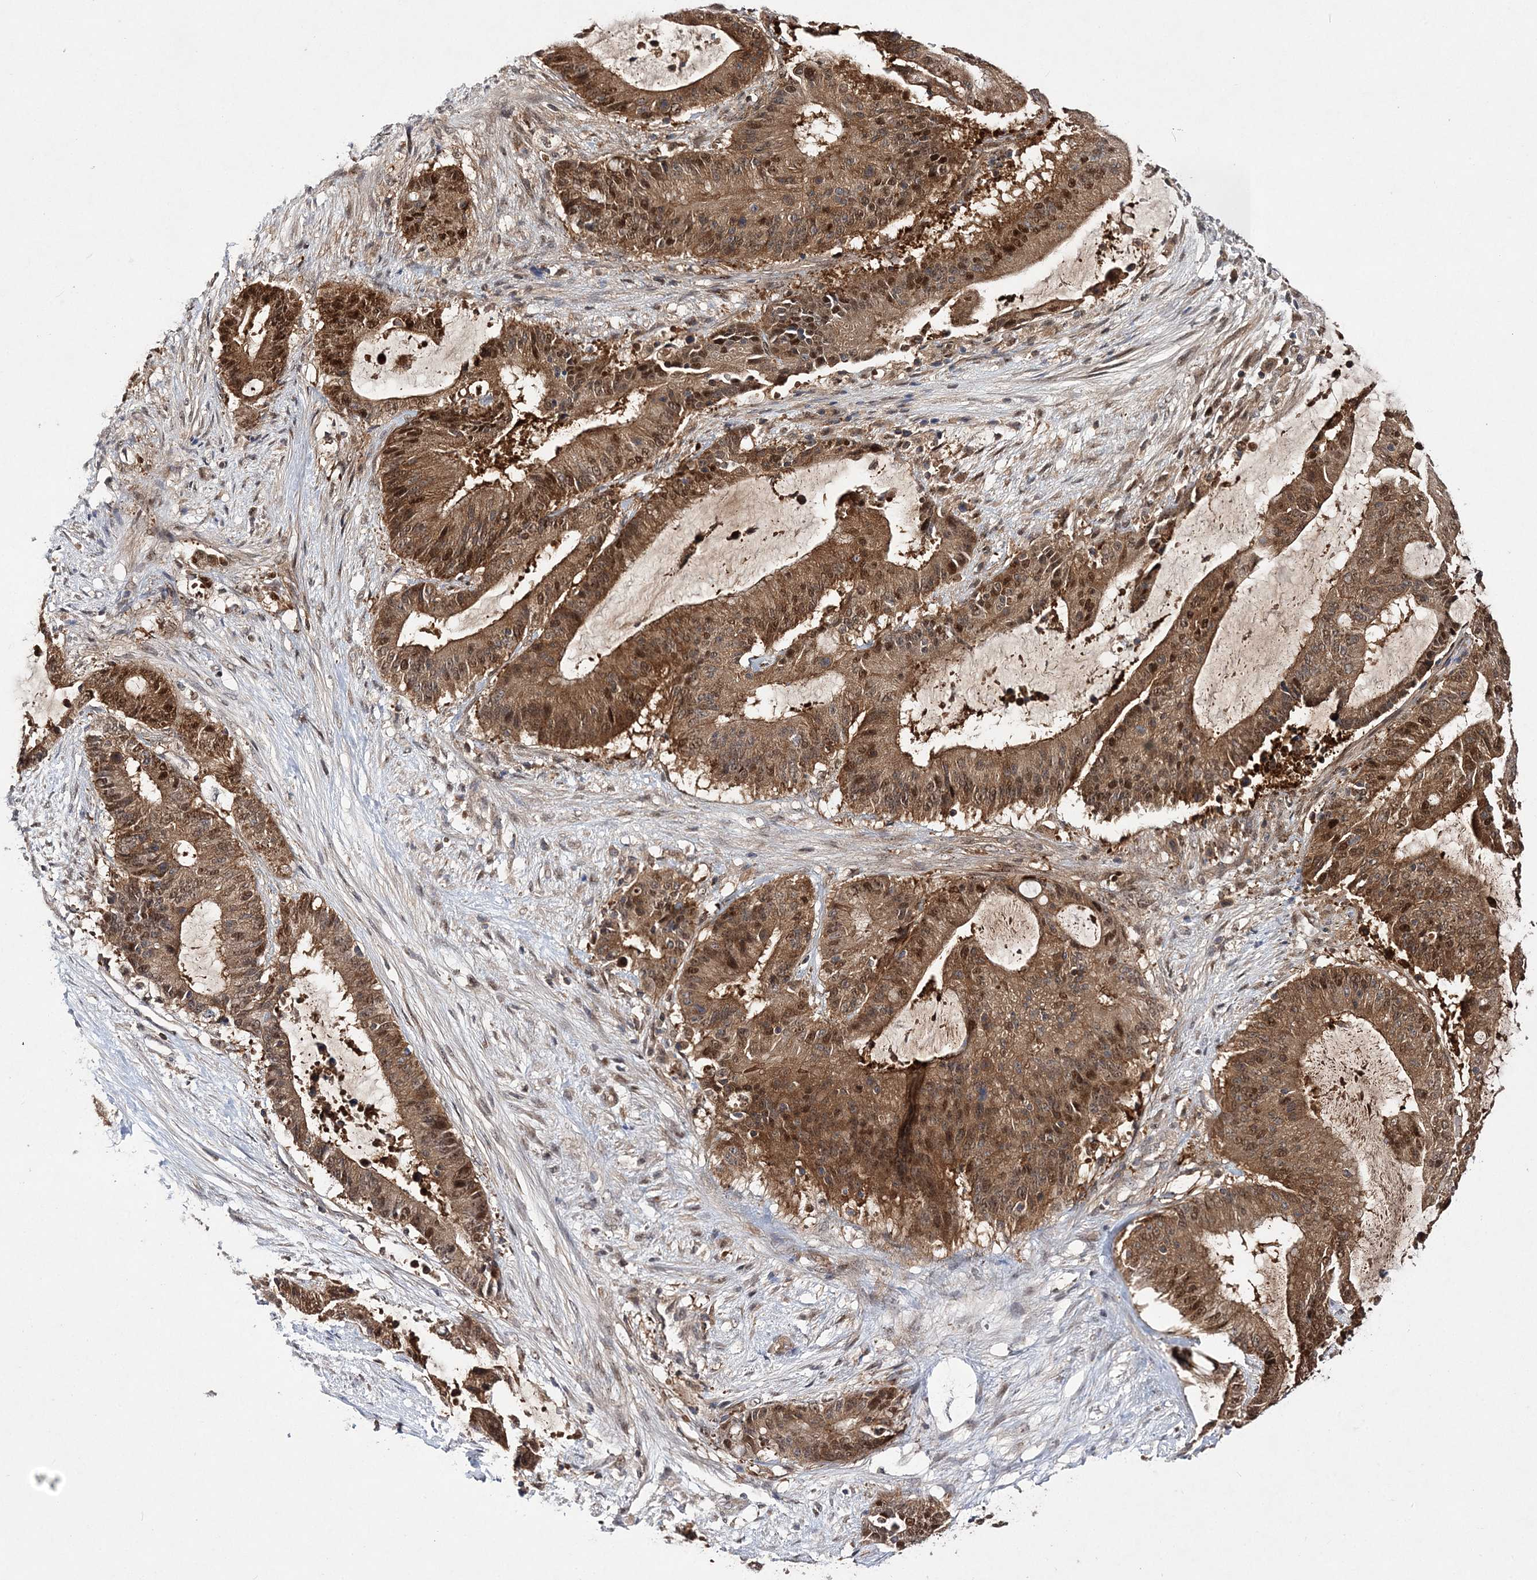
{"staining": {"intensity": "moderate", "quantity": ">75%", "location": "cytoplasmic/membranous,nuclear"}, "tissue": "liver cancer", "cell_type": "Tumor cells", "image_type": "cancer", "snomed": [{"axis": "morphology", "description": "Normal tissue, NOS"}, {"axis": "morphology", "description": "Cholangiocarcinoma"}, {"axis": "topography", "description": "Liver"}, {"axis": "topography", "description": "Peripheral nerve tissue"}], "caption": "There is medium levels of moderate cytoplasmic/membranous and nuclear expression in tumor cells of cholangiocarcinoma (liver), as demonstrated by immunohistochemical staining (brown color).", "gene": "NIF3L1", "patient": {"sex": "female", "age": 73}}